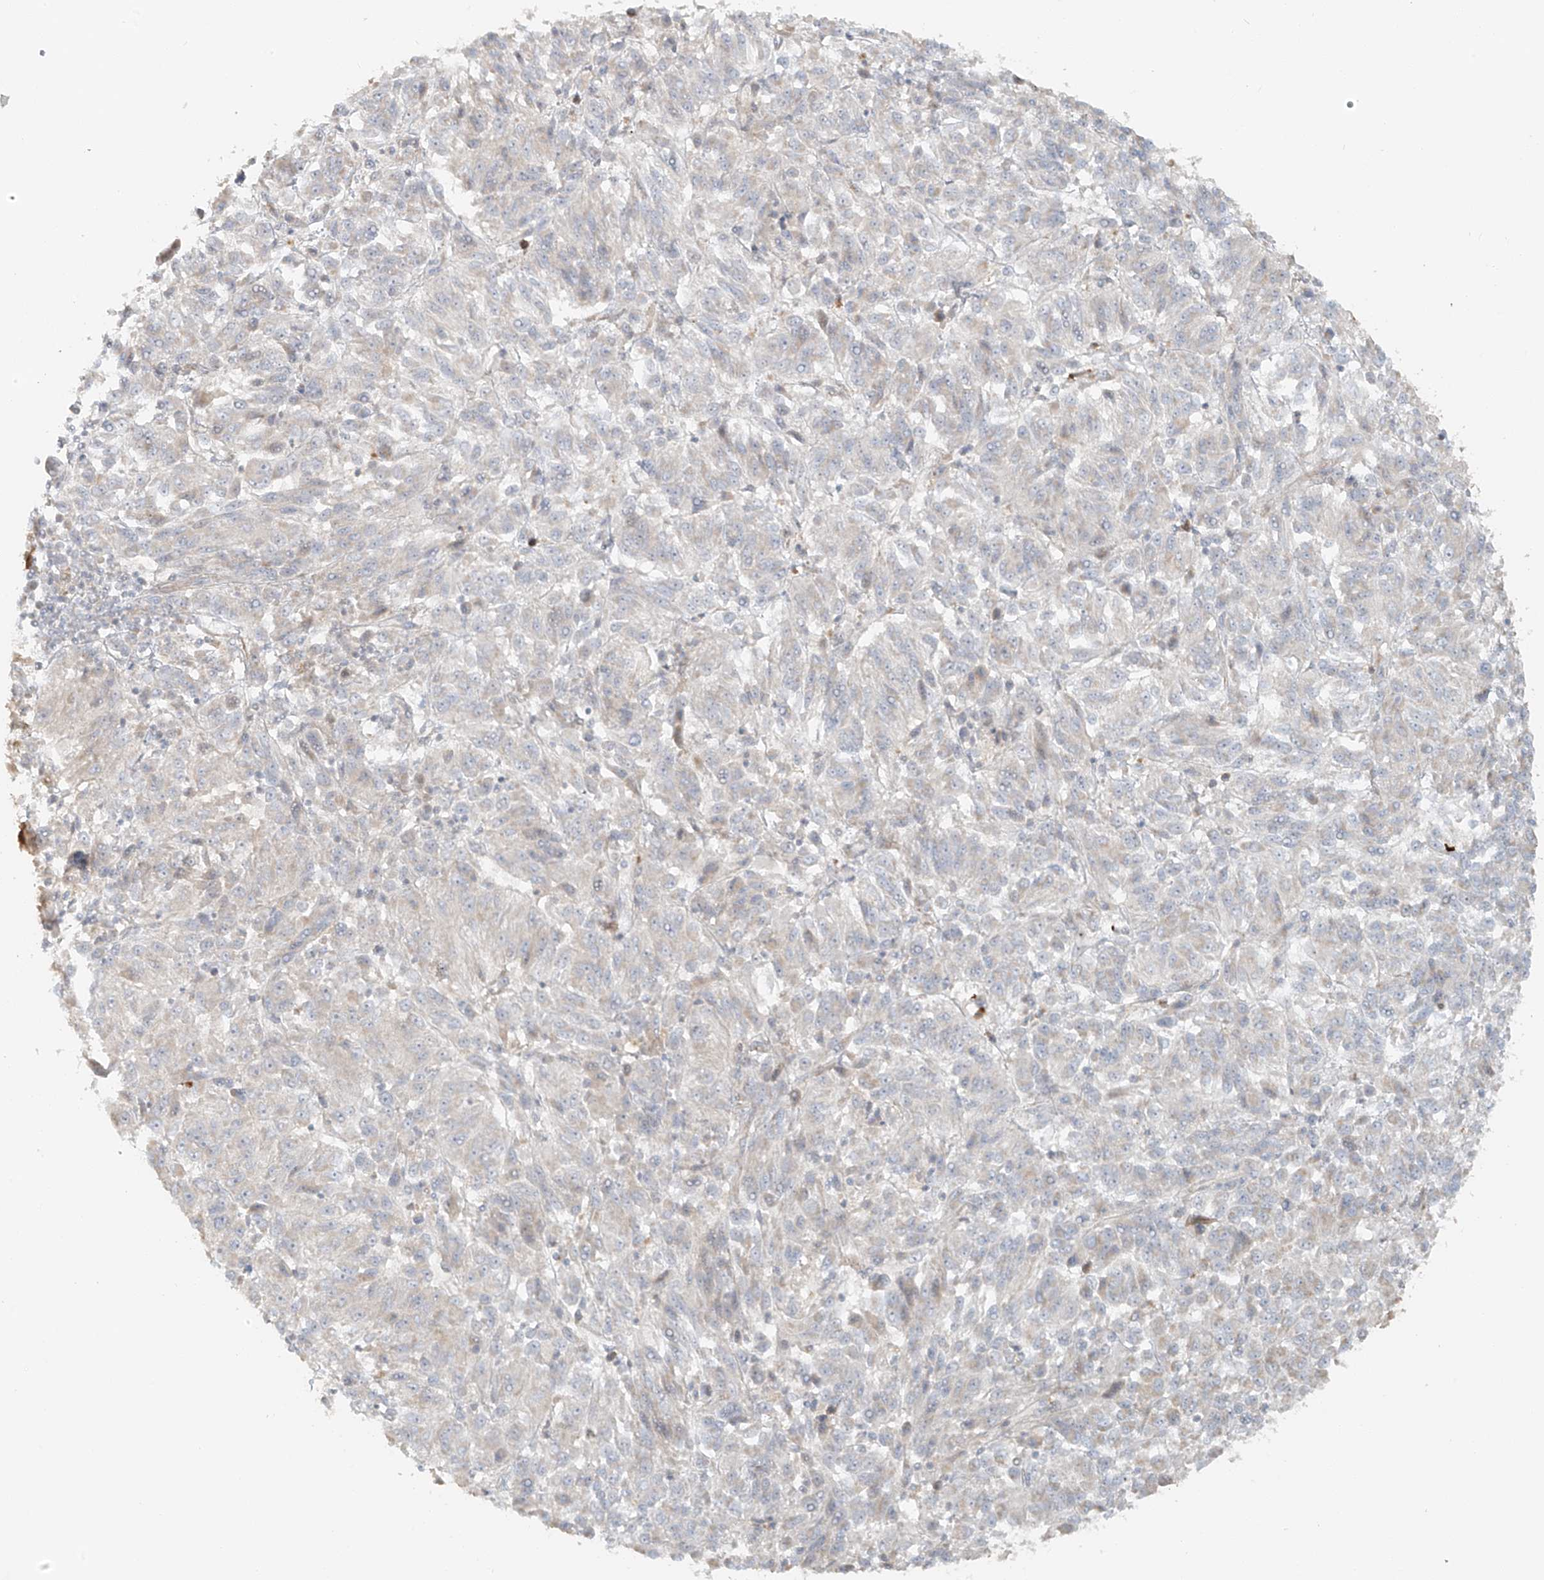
{"staining": {"intensity": "negative", "quantity": "none", "location": "none"}, "tissue": "melanoma", "cell_type": "Tumor cells", "image_type": "cancer", "snomed": [{"axis": "morphology", "description": "Malignant melanoma, Metastatic site"}, {"axis": "topography", "description": "Lung"}], "caption": "Immunohistochemical staining of human malignant melanoma (metastatic site) exhibits no significant expression in tumor cells.", "gene": "MIPEP", "patient": {"sex": "male", "age": 64}}